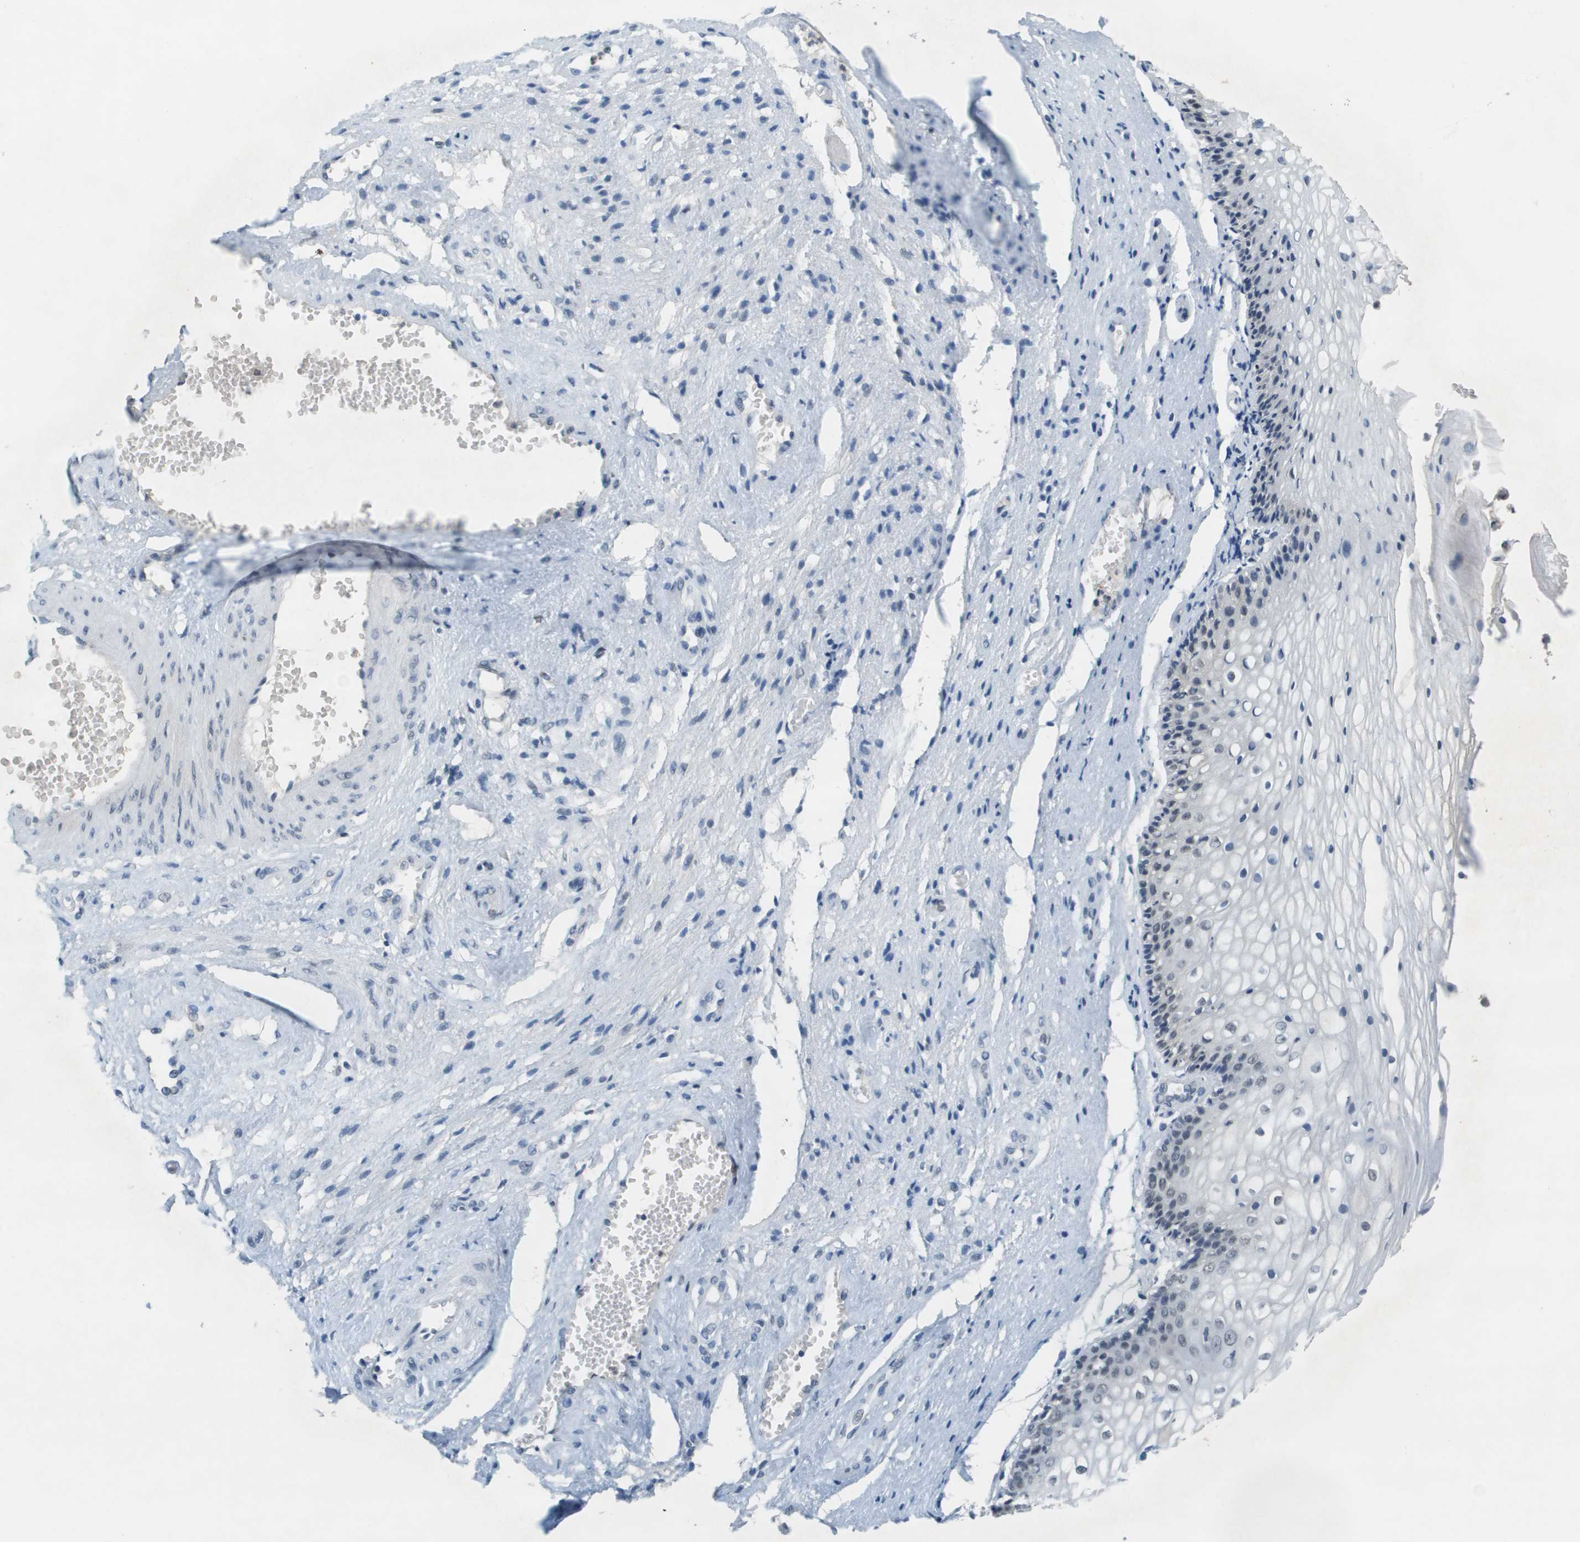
{"staining": {"intensity": "weak", "quantity": "<25%", "location": "nuclear"}, "tissue": "vagina", "cell_type": "Squamous epithelial cells", "image_type": "normal", "snomed": [{"axis": "morphology", "description": "Normal tissue, NOS"}, {"axis": "topography", "description": "Vagina"}], "caption": "Normal vagina was stained to show a protein in brown. There is no significant staining in squamous epithelial cells.", "gene": "CBX5", "patient": {"sex": "female", "age": 34}}